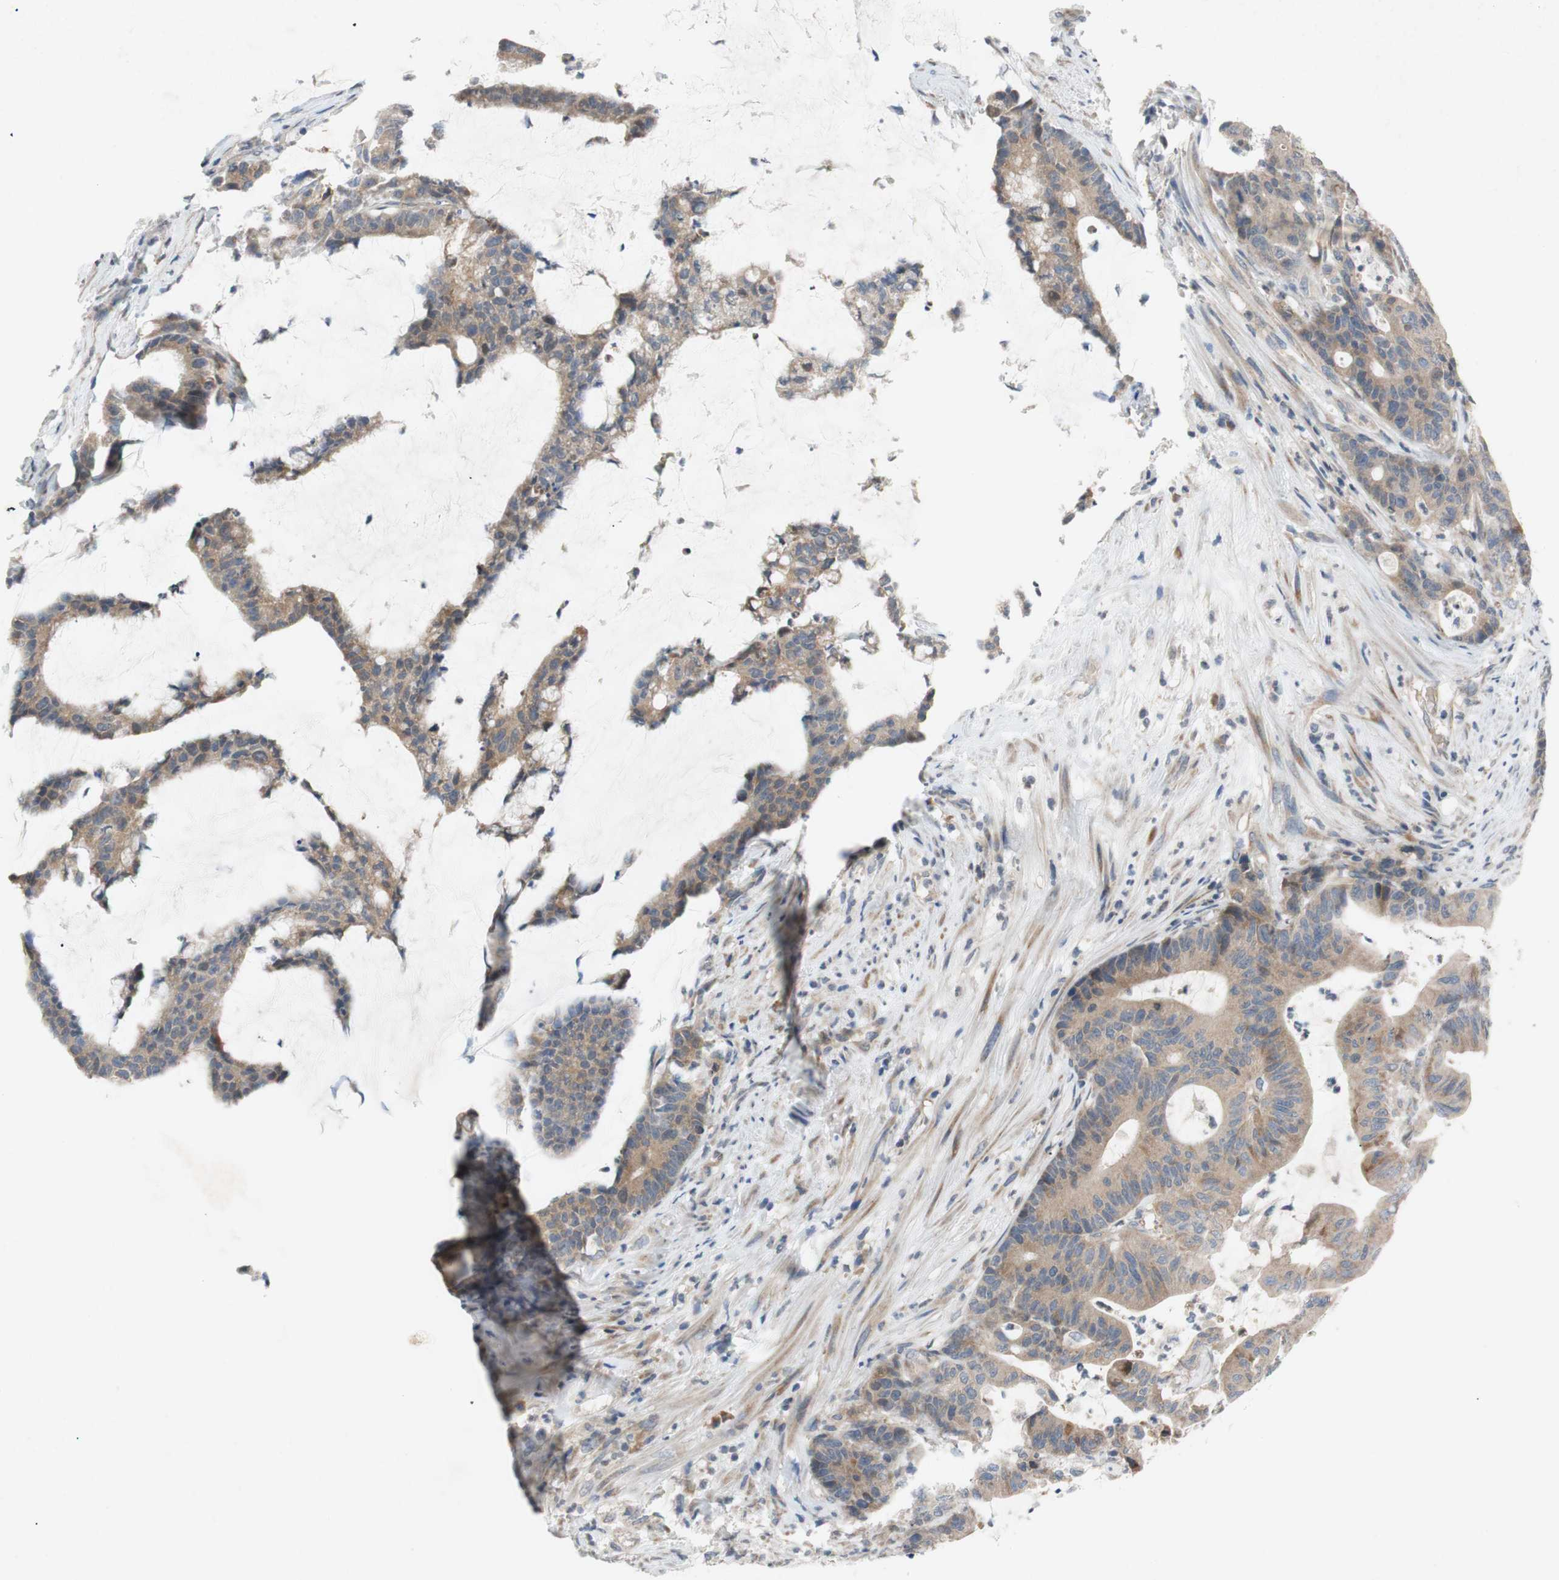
{"staining": {"intensity": "weak", "quantity": ">75%", "location": "cytoplasmic/membranous"}, "tissue": "colorectal cancer", "cell_type": "Tumor cells", "image_type": "cancer", "snomed": [{"axis": "morphology", "description": "Adenocarcinoma, NOS"}, {"axis": "topography", "description": "Colon"}], "caption": "This is an image of immunohistochemistry staining of colorectal cancer (adenocarcinoma), which shows weak staining in the cytoplasmic/membranous of tumor cells.", "gene": "ADD2", "patient": {"sex": "female", "age": 84}}